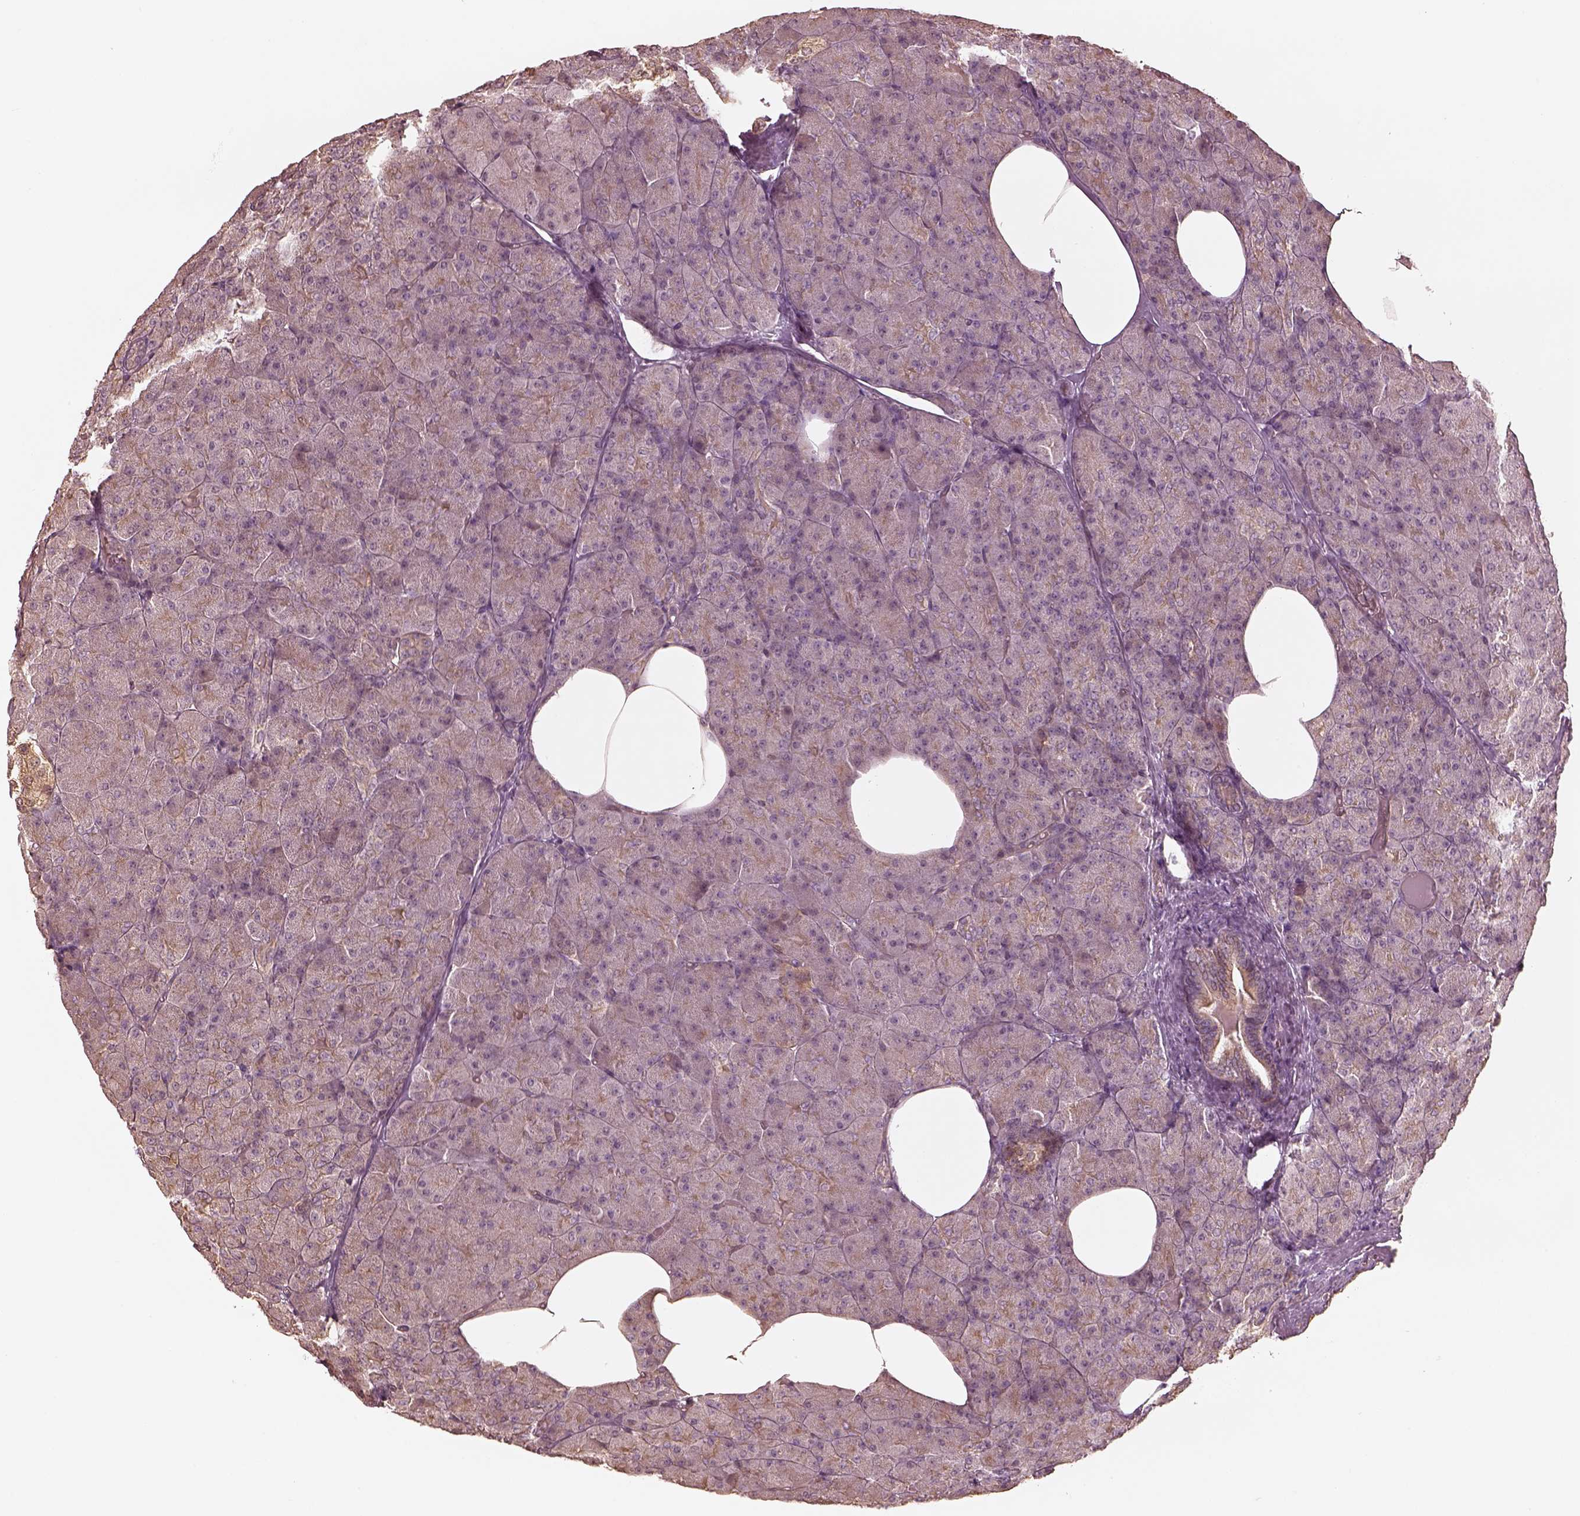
{"staining": {"intensity": "weak", "quantity": "25%-75%", "location": "cytoplasmic/membranous"}, "tissue": "pancreas", "cell_type": "Exocrine glandular cells", "image_type": "normal", "snomed": [{"axis": "morphology", "description": "Normal tissue, NOS"}, {"axis": "topography", "description": "Pancreas"}], "caption": "An IHC histopathology image of unremarkable tissue is shown. Protein staining in brown shows weak cytoplasmic/membranous positivity in pancreas within exocrine glandular cells. (DAB (3,3'-diaminobenzidine) = brown stain, brightfield microscopy at high magnification).", "gene": "KIF5C", "patient": {"sex": "female", "age": 45}}